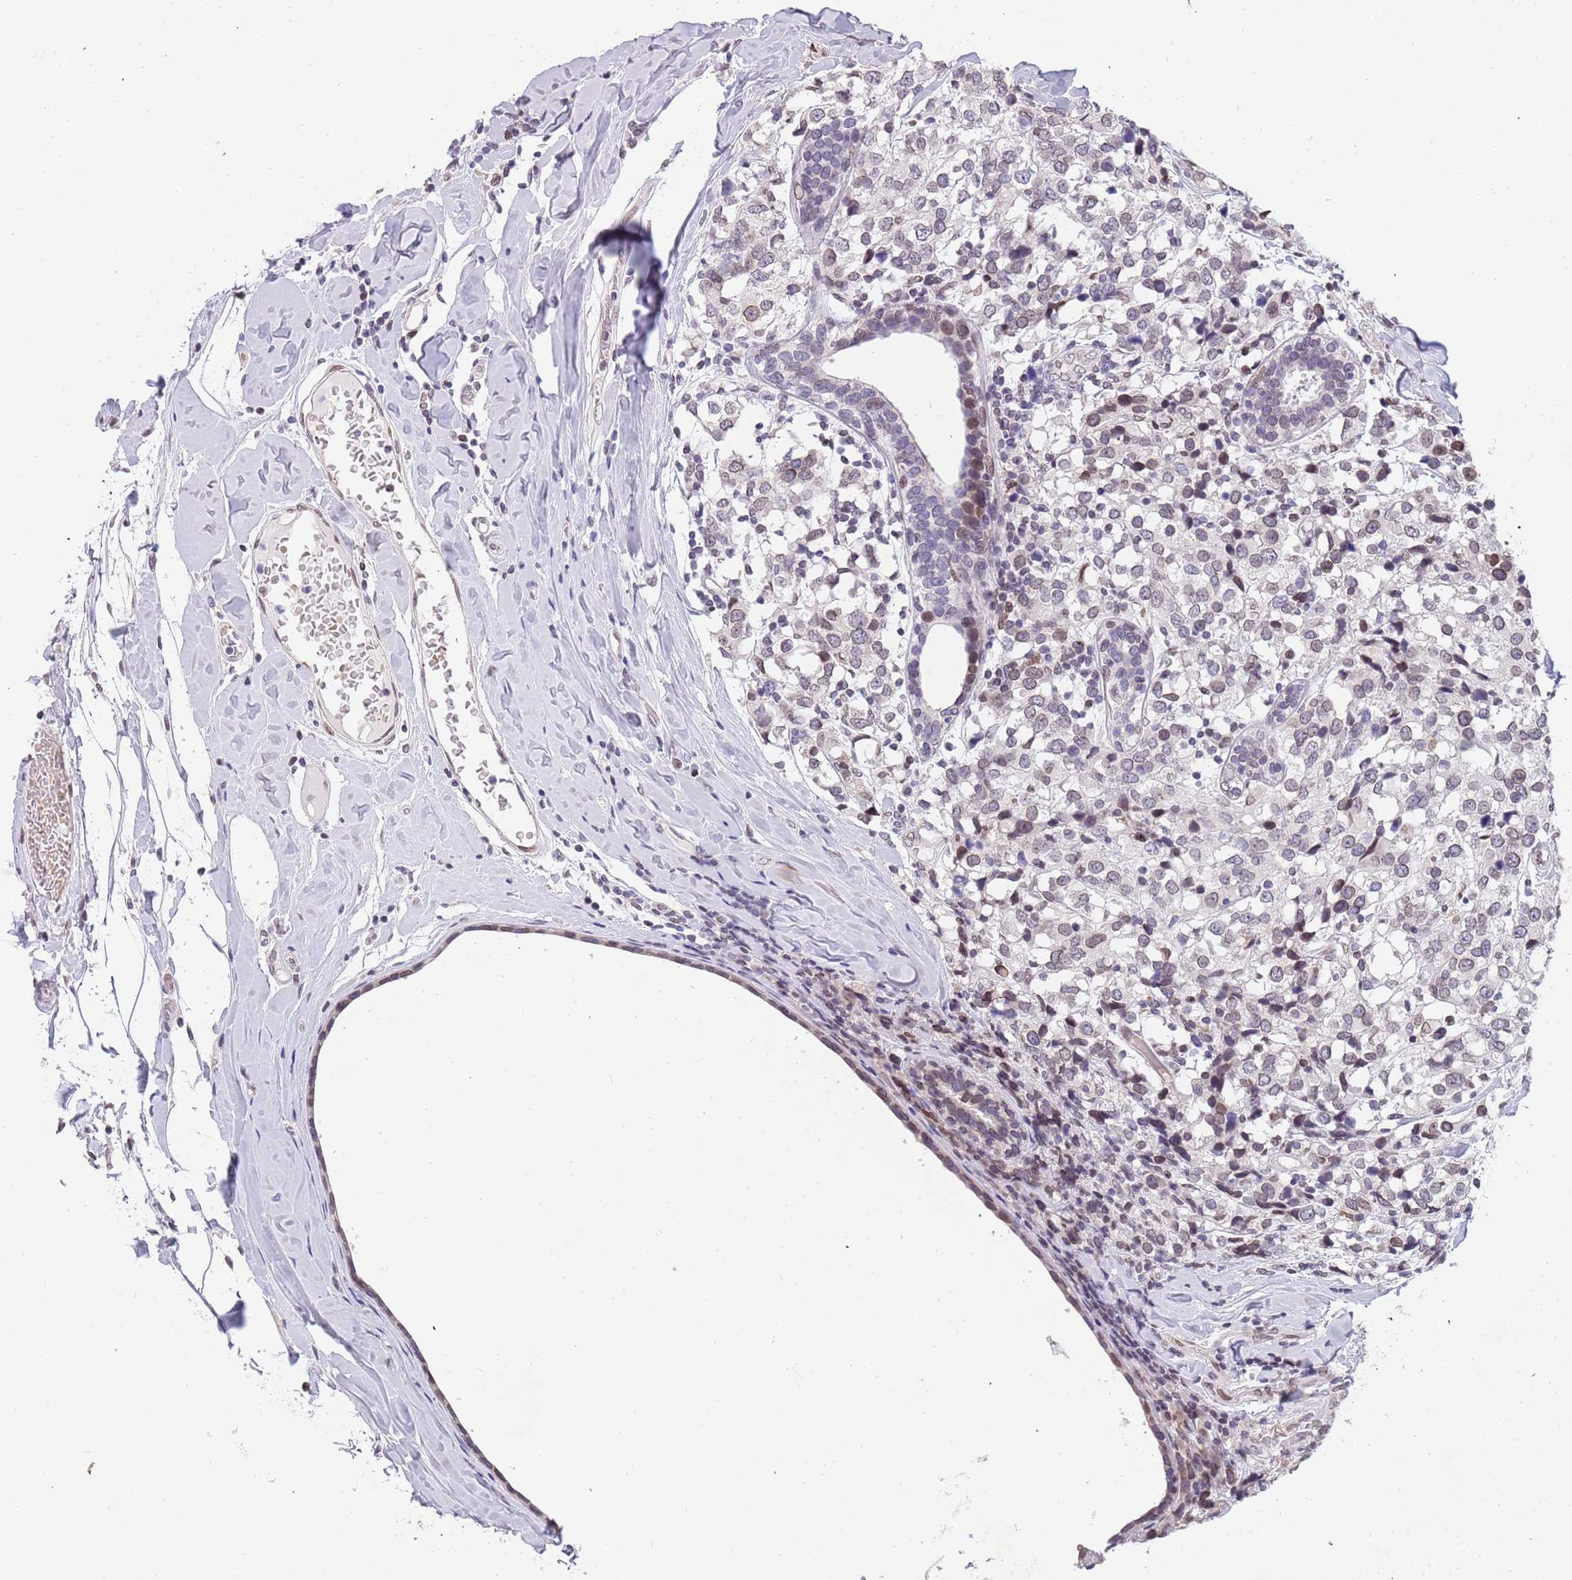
{"staining": {"intensity": "weak", "quantity": "25%-75%", "location": "cytoplasmic/membranous,nuclear"}, "tissue": "breast cancer", "cell_type": "Tumor cells", "image_type": "cancer", "snomed": [{"axis": "morphology", "description": "Lobular carcinoma"}, {"axis": "topography", "description": "Breast"}], "caption": "High-magnification brightfield microscopy of lobular carcinoma (breast) stained with DAB (brown) and counterstained with hematoxylin (blue). tumor cells exhibit weak cytoplasmic/membranous and nuclear expression is appreciated in about25%-75% of cells. (brown staining indicates protein expression, while blue staining denotes nuclei).", "gene": "KLHDC2", "patient": {"sex": "female", "age": 59}}